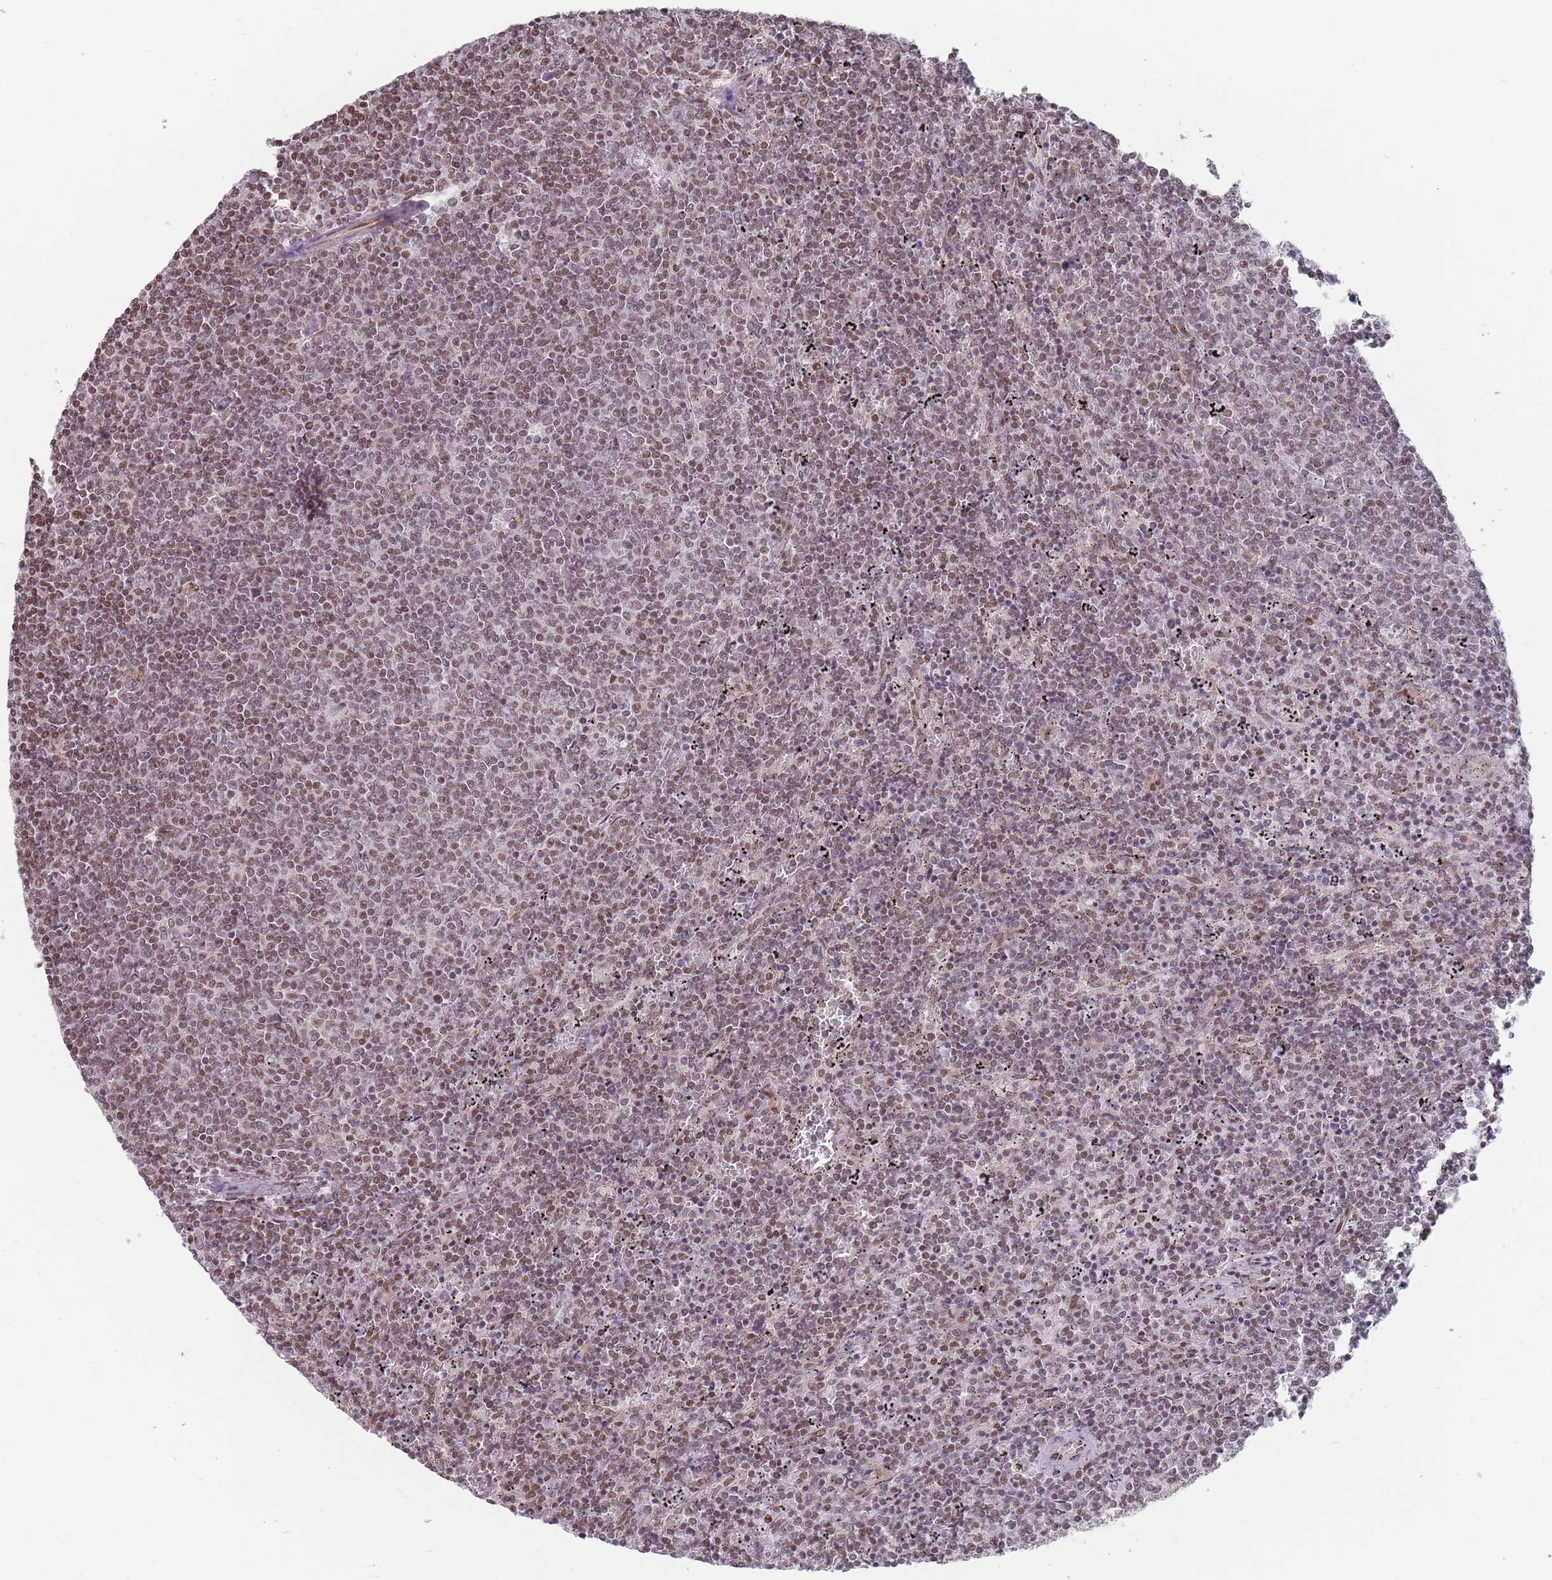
{"staining": {"intensity": "moderate", "quantity": ">75%", "location": "nuclear"}, "tissue": "lymphoma", "cell_type": "Tumor cells", "image_type": "cancer", "snomed": [{"axis": "morphology", "description": "Malignant lymphoma, non-Hodgkin's type, Low grade"}, {"axis": "topography", "description": "Spleen"}], "caption": "Protein expression analysis of human malignant lymphoma, non-Hodgkin's type (low-grade) reveals moderate nuclear staining in approximately >75% of tumor cells.", "gene": "SH3BGRL2", "patient": {"sex": "female", "age": 50}}